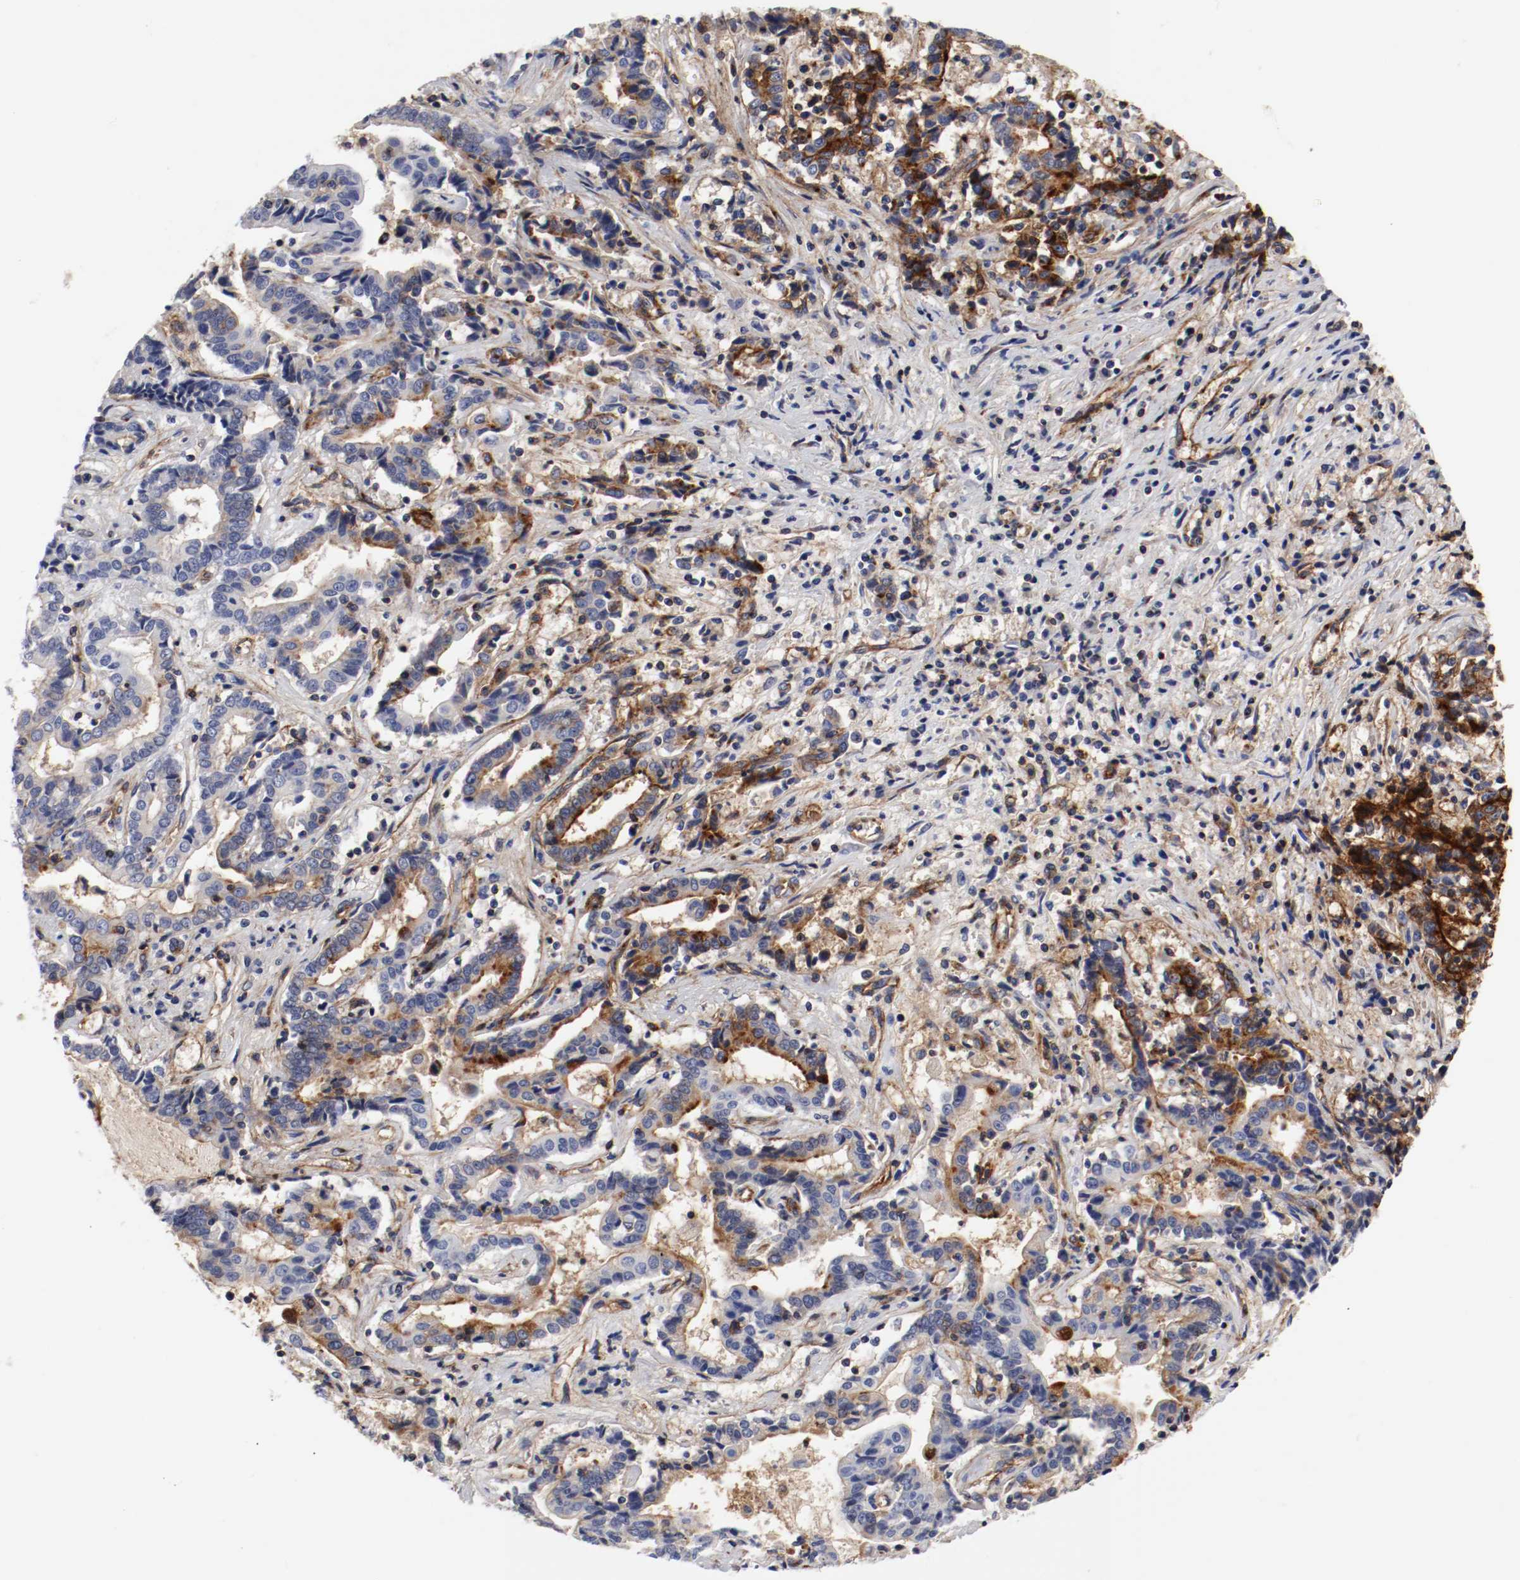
{"staining": {"intensity": "strong", "quantity": "25%-75%", "location": "cytoplasmic/membranous"}, "tissue": "liver cancer", "cell_type": "Tumor cells", "image_type": "cancer", "snomed": [{"axis": "morphology", "description": "Cholangiocarcinoma"}, {"axis": "topography", "description": "Liver"}], "caption": "Human liver cancer (cholangiocarcinoma) stained with a brown dye demonstrates strong cytoplasmic/membranous positive expression in approximately 25%-75% of tumor cells.", "gene": "IFITM1", "patient": {"sex": "male", "age": 57}}